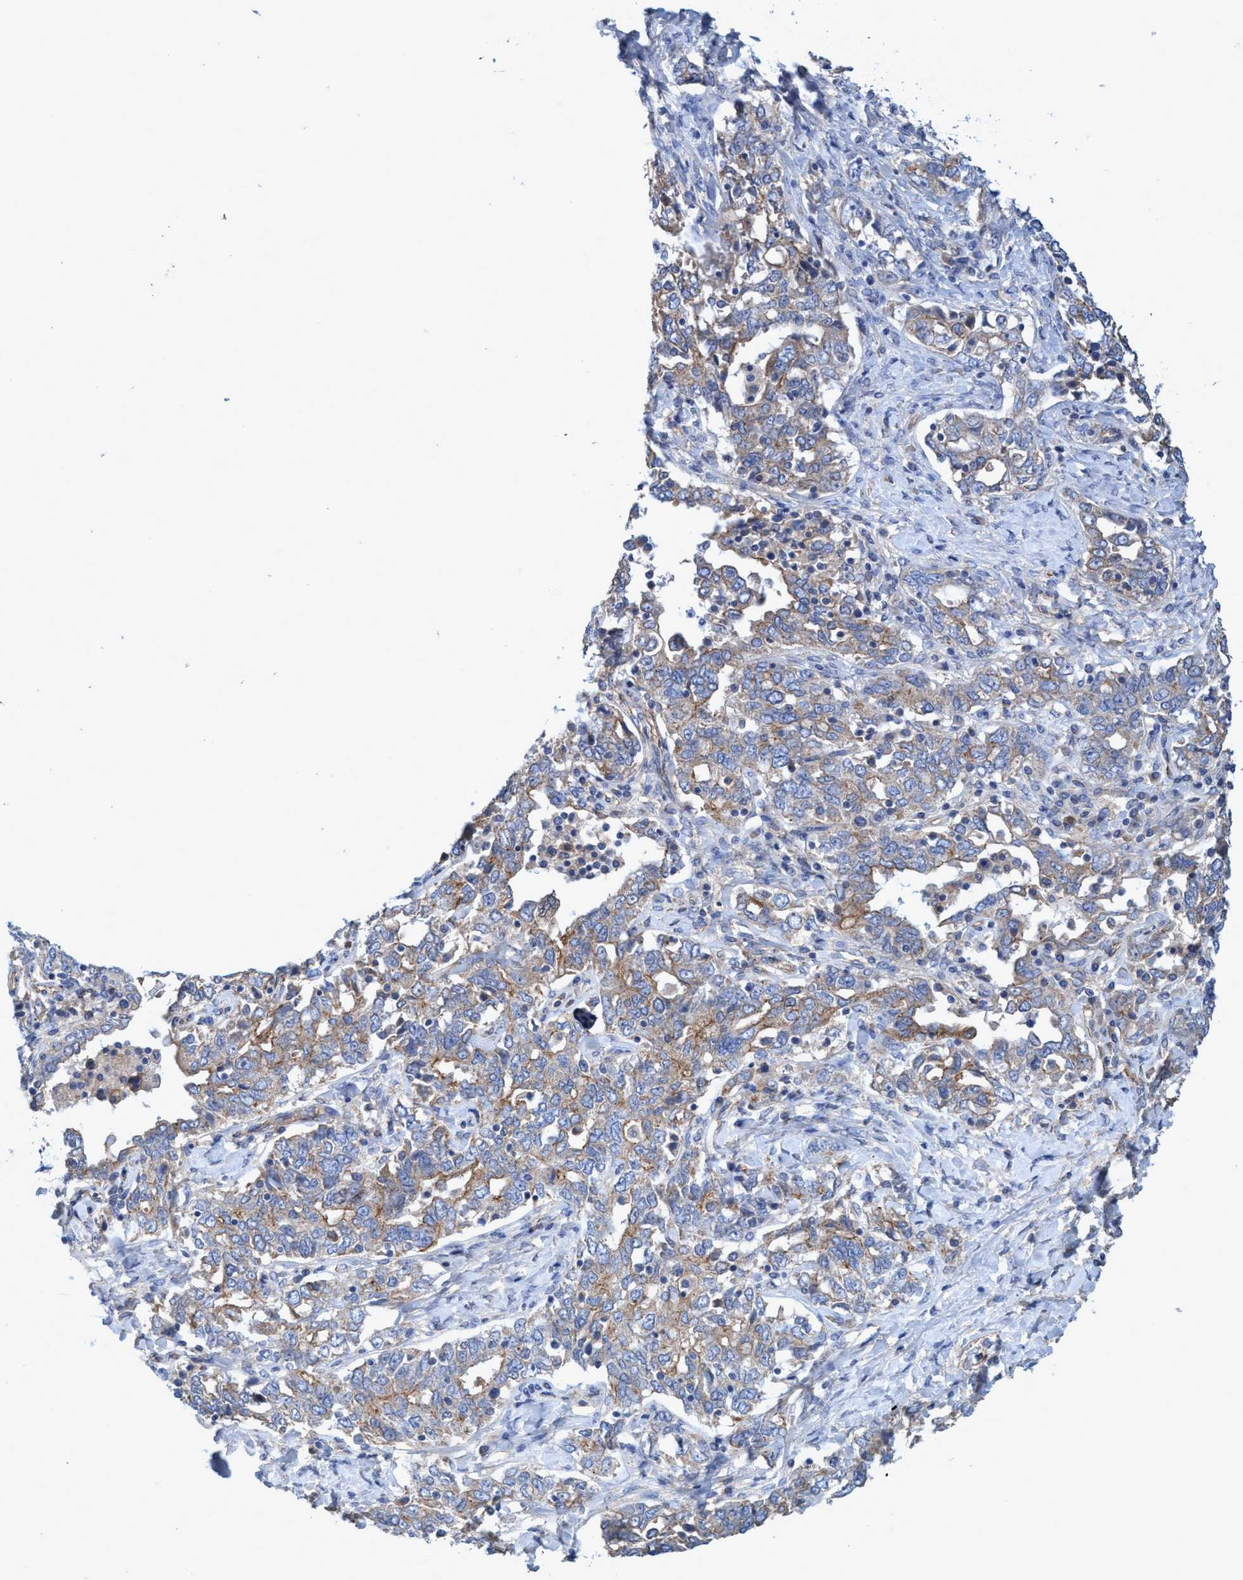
{"staining": {"intensity": "moderate", "quantity": "<25%", "location": "cytoplasmic/membranous"}, "tissue": "ovarian cancer", "cell_type": "Tumor cells", "image_type": "cancer", "snomed": [{"axis": "morphology", "description": "Cystadenocarcinoma, mucinous, NOS"}, {"axis": "topography", "description": "Ovary"}], "caption": "Ovarian cancer (mucinous cystadenocarcinoma) stained with IHC reveals moderate cytoplasmic/membranous staining in about <25% of tumor cells.", "gene": "GULP1", "patient": {"sex": "female", "age": 73}}